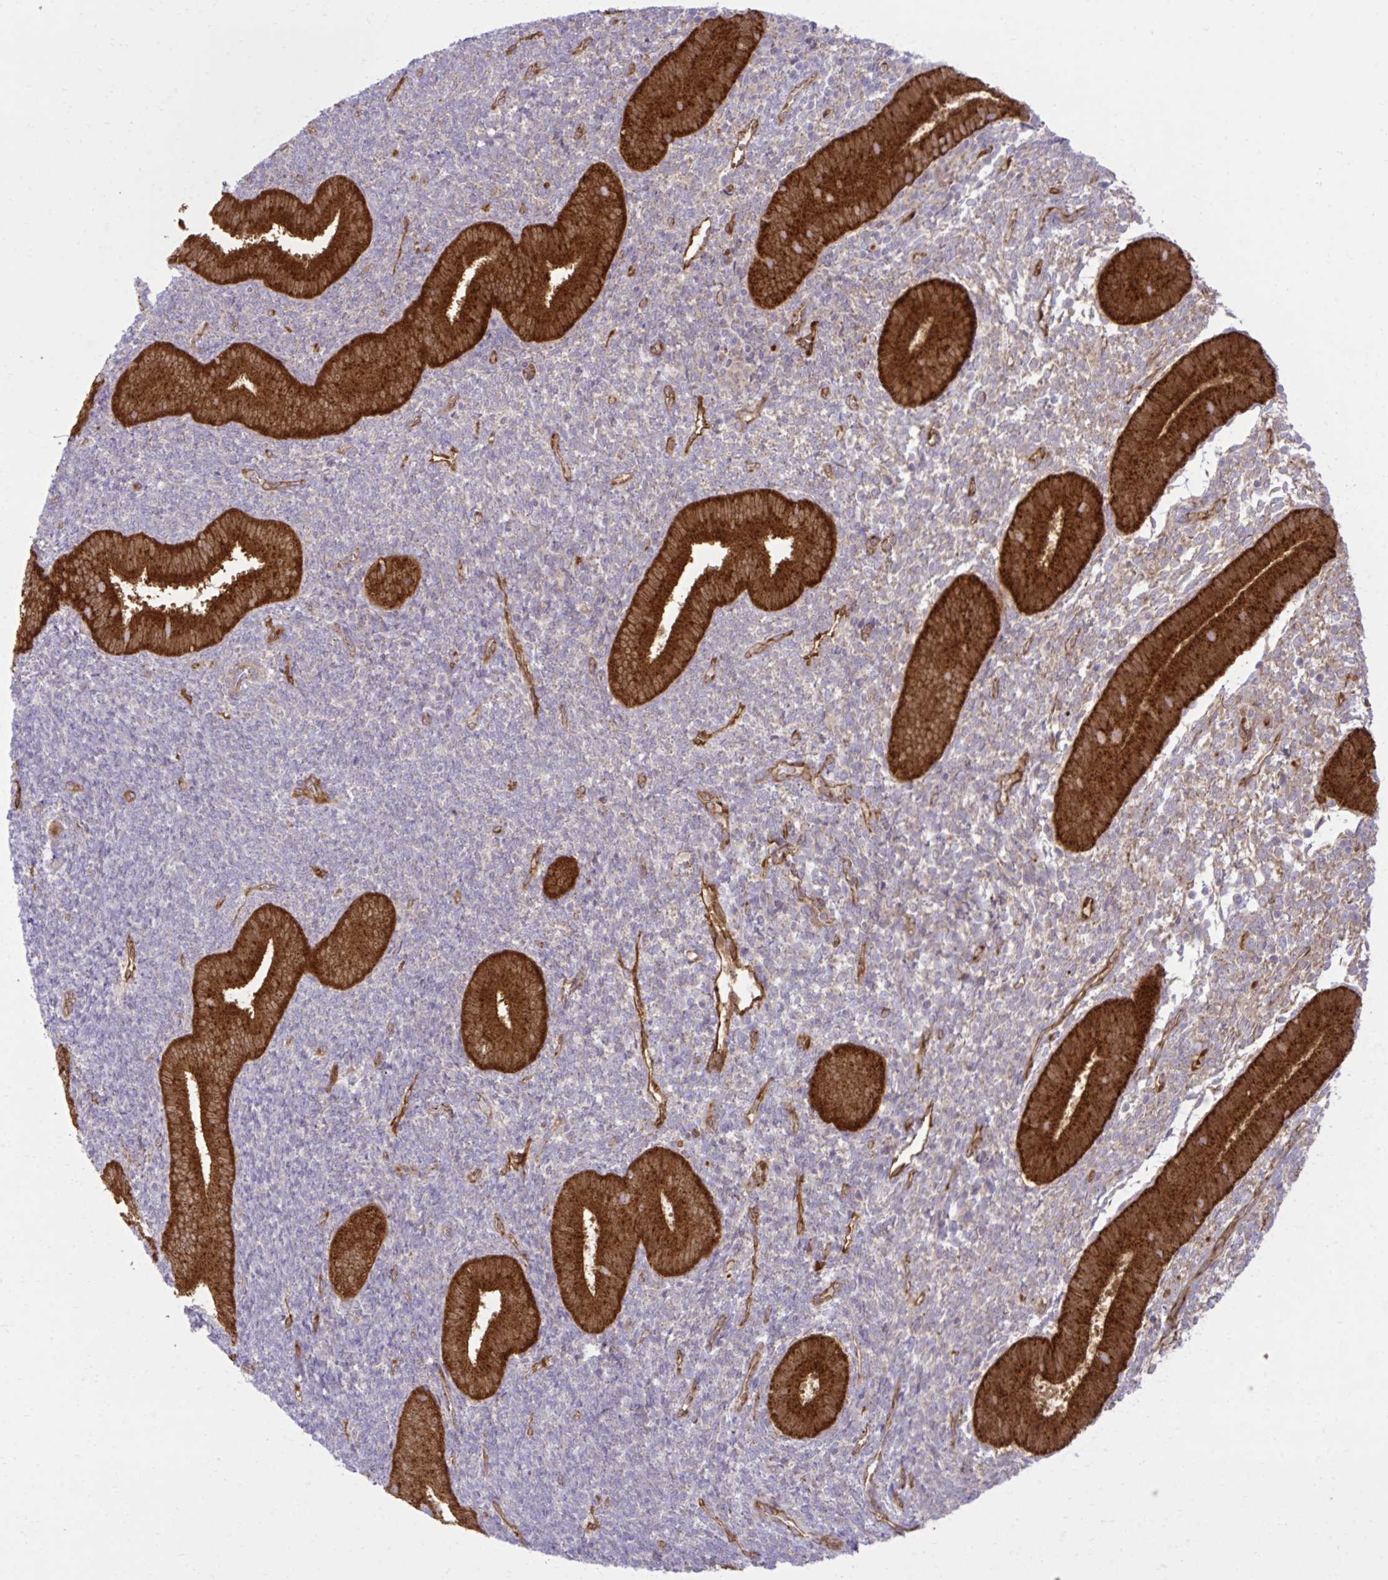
{"staining": {"intensity": "negative", "quantity": "none", "location": "none"}, "tissue": "endometrium", "cell_type": "Cells in endometrial stroma", "image_type": "normal", "snomed": [{"axis": "morphology", "description": "Normal tissue, NOS"}, {"axis": "topography", "description": "Endometrium"}], "caption": "Micrograph shows no protein expression in cells in endometrial stroma of benign endometrium. (DAB immunohistochemistry (IHC) visualized using brightfield microscopy, high magnification).", "gene": "LIMS1", "patient": {"sex": "female", "age": 25}}